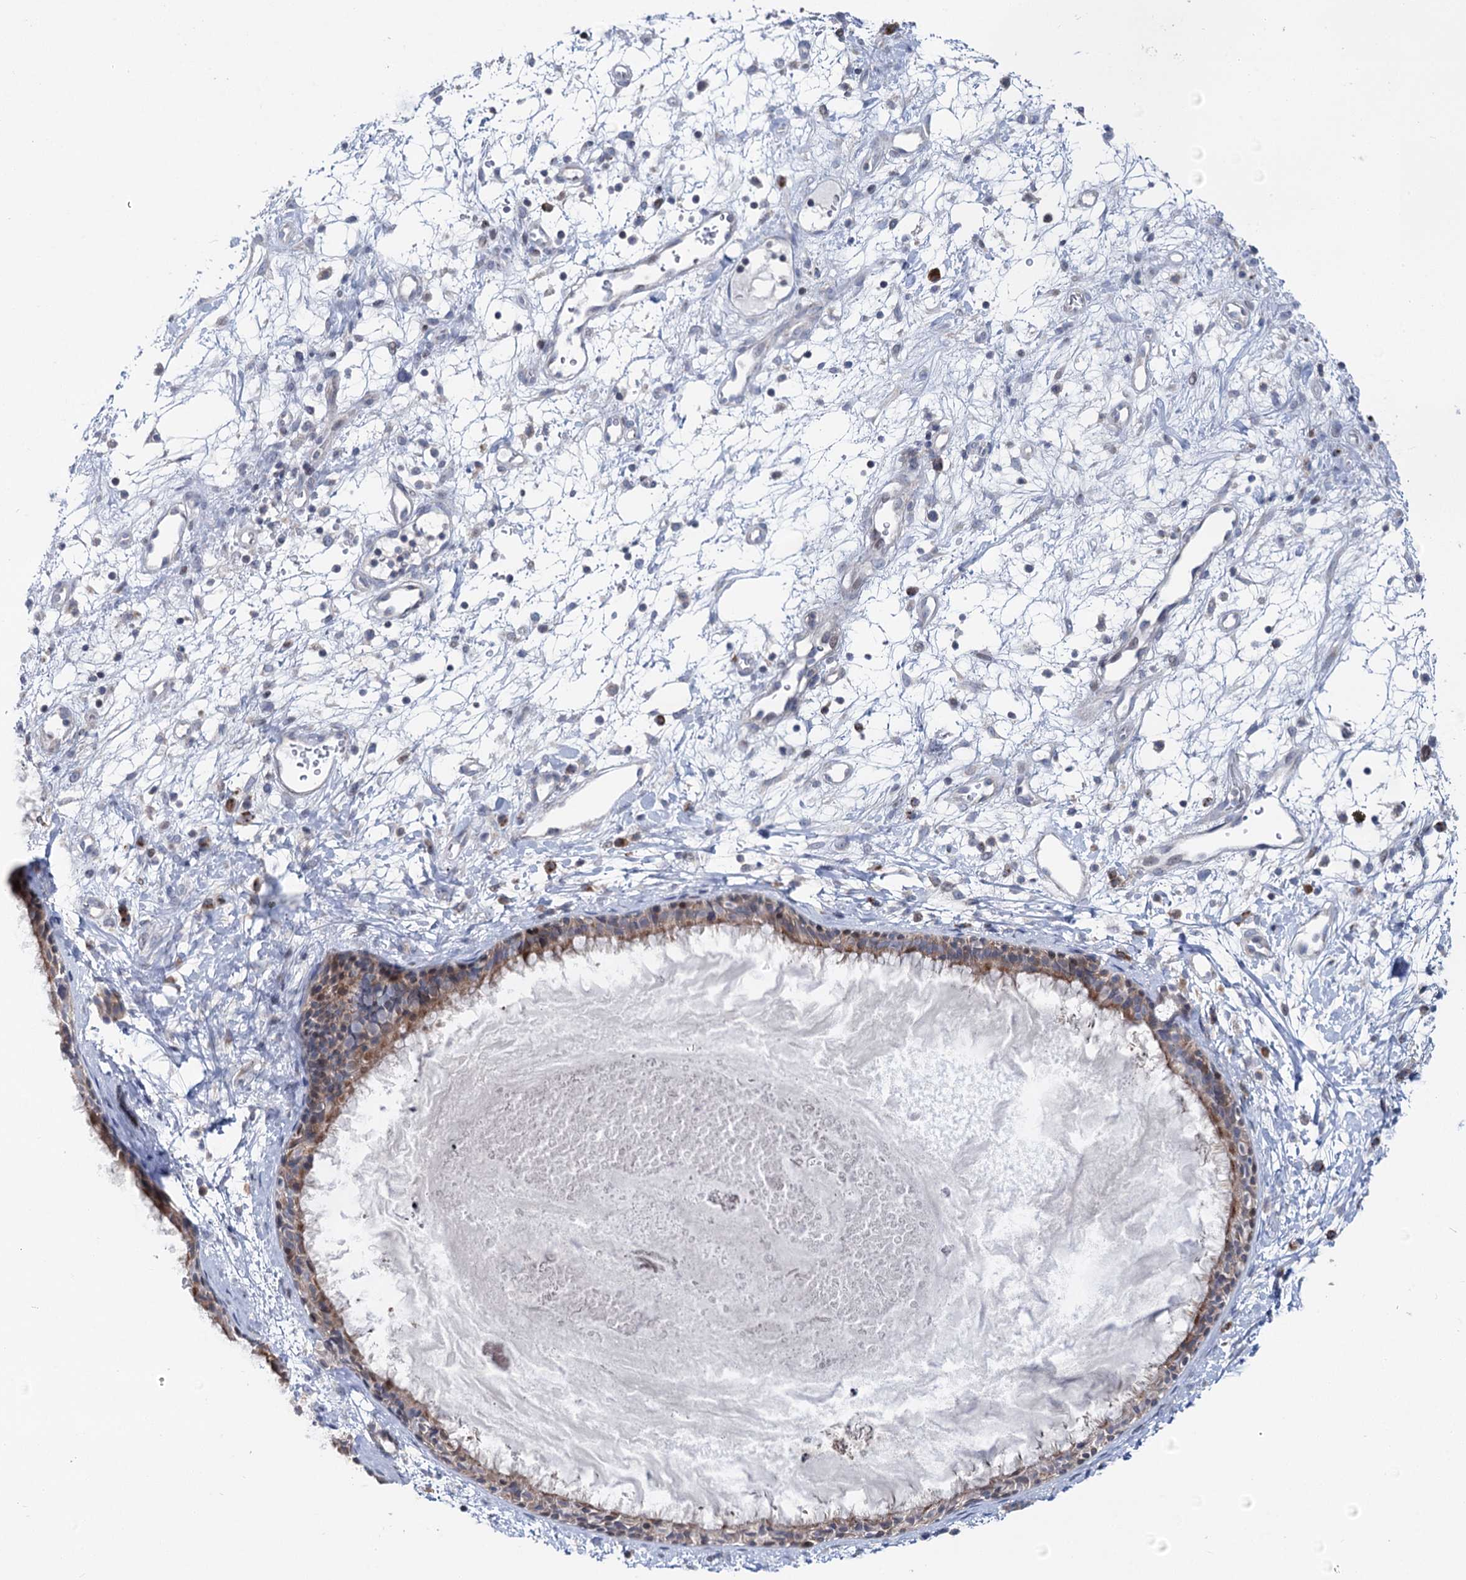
{"staining": {"intensity": "moderate", "quantity": ">75%", "location": "cytoplasmic/membranous"}, "tissue": "nasopharynx", "cell_type": "Respiratory epithelial cells", "image_type": "normal", "snomed": [{"axis": "morphology", "description": "Normal tissue, NOS"}, {"axis": "topography", "description": "Nasopharynx"}], "caption": "Immunohistochemistry photomicrograph of benign nasopharynx: human nasopharynx stained using immunohistochemistry (IHC) reveals medium levels of moderate protein expression localized specifically in the cytoplasmic/membranous of respiratory epithelial cells, appearing as a cytoplasmic/membranous brown color.", "gene": "PTGR1", "patient": {"sex": "male", "age": 22}}